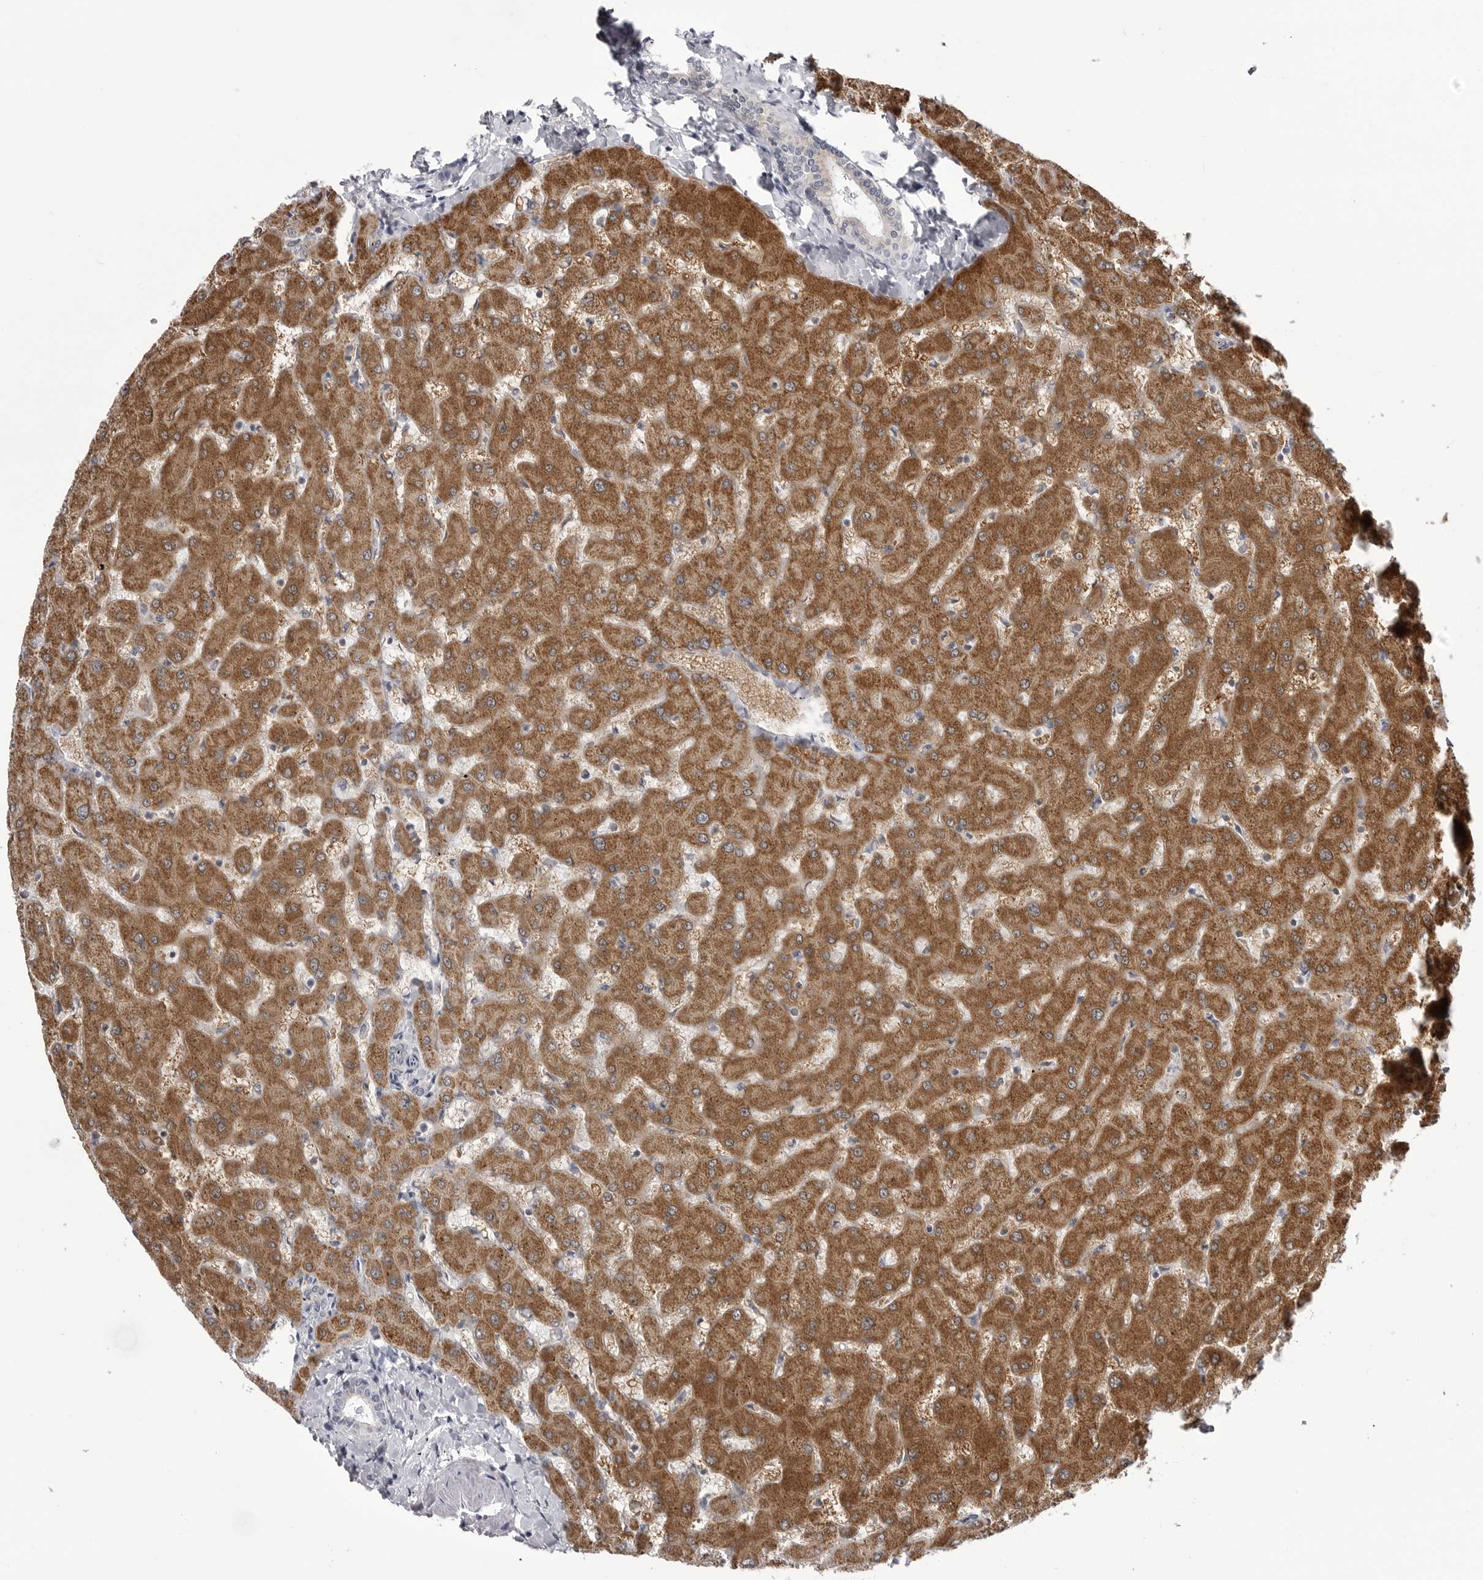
{"staining": {"intensity": "negative", "quantity": "none", "location": "none"}, "tissue": "liver", "cell_type": "Cholangiocytes", "image_type": "normal", "snomed": [{"axis": "morphology", "description": "Normal tissue, NOS"}, {"axis": "topography", "description": "Liver"}], "caption": "A histopathology image of liver stained for a protein reveals no brown staining in cholangiocytes.", "gene": "FH", "patient": {"sex": "female", "age": 63}}